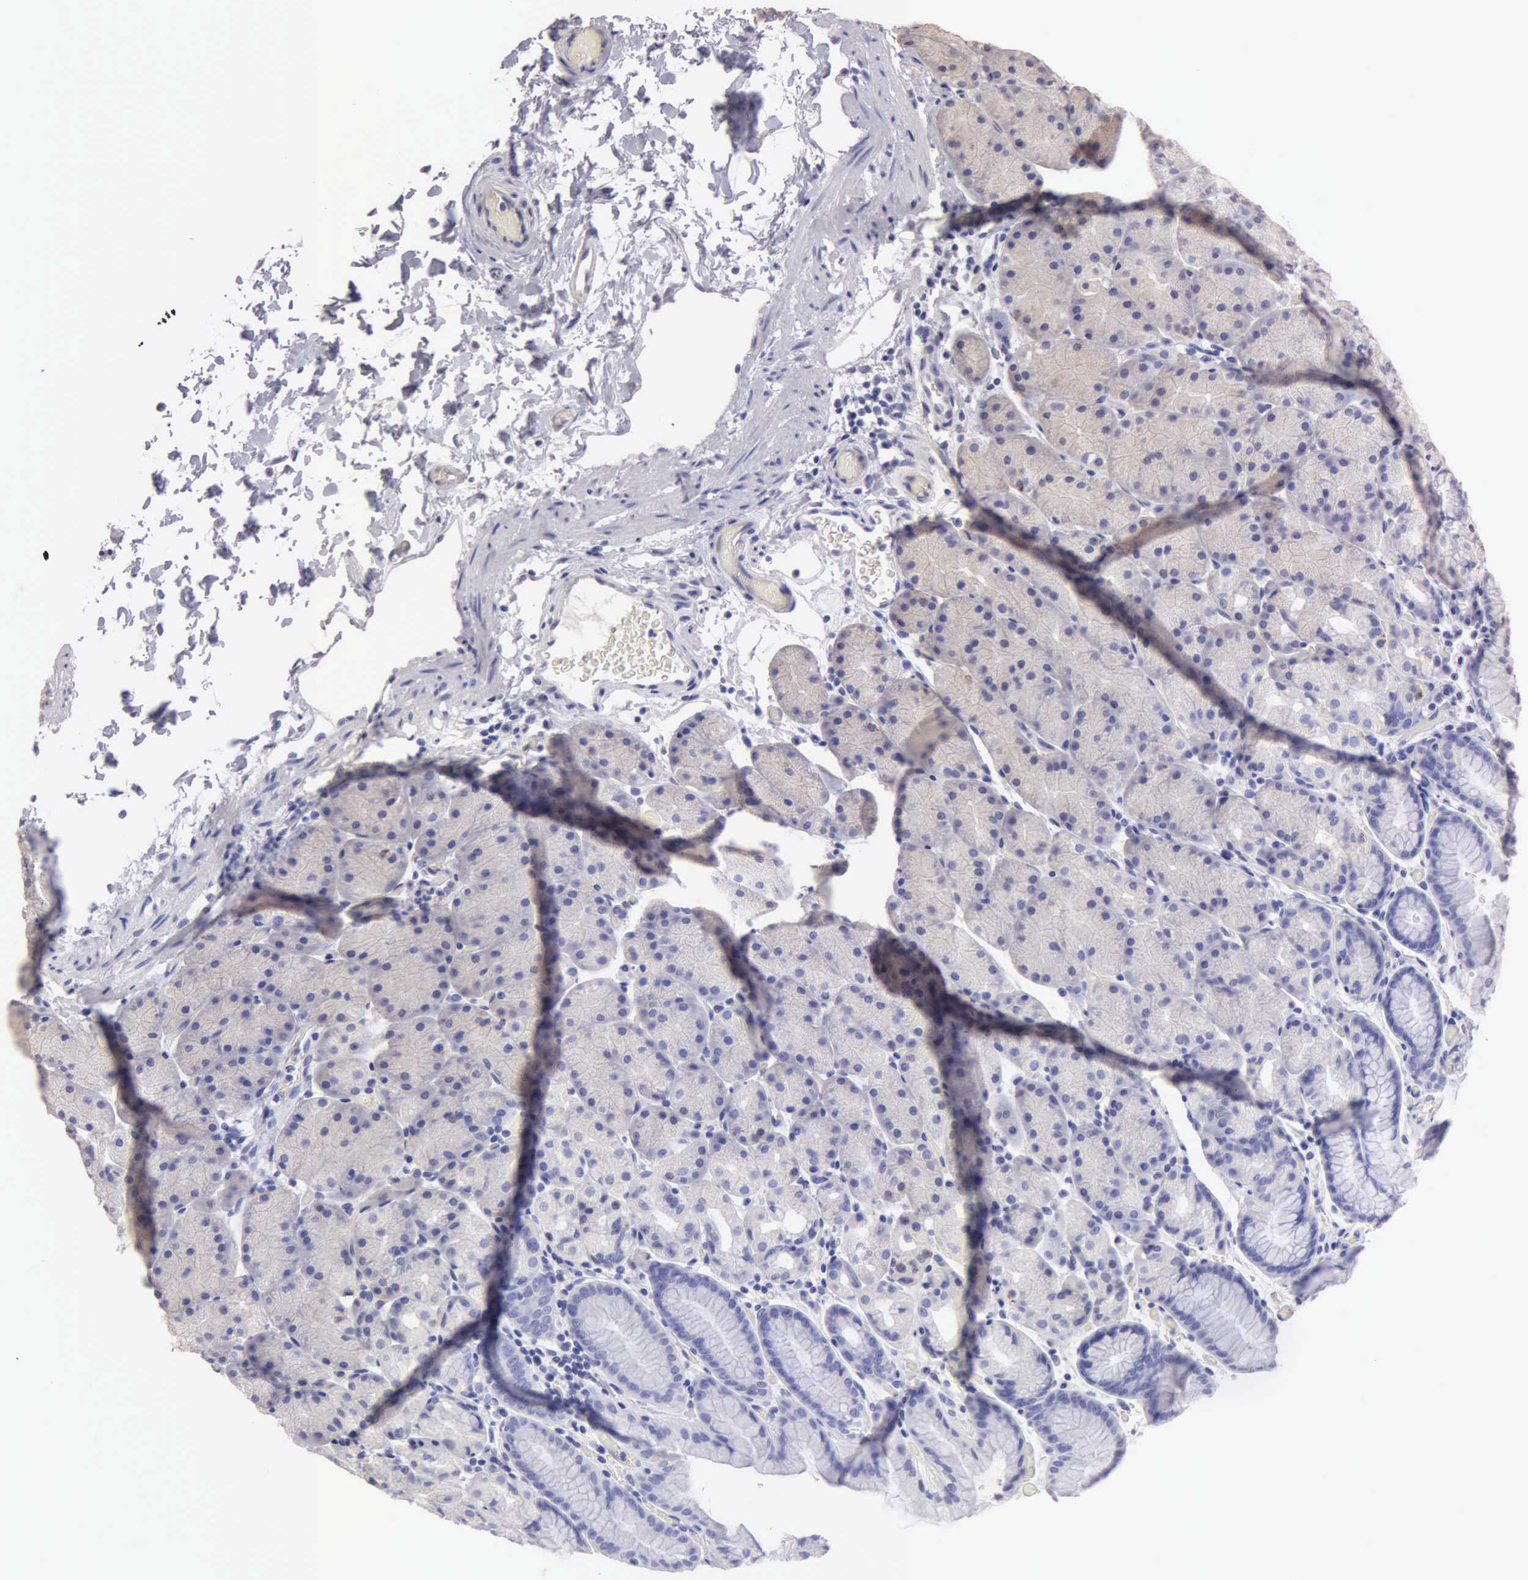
{"staining": {"intensity": "negative", "quantity": "none", "location": "none"}, "tissue": "stomach", "cell_type": "Glandular cells", "image_type": "normal", "snomed": [{"axis": "morphology", "description": "Normal tissue, NOS"}, {"axis": "topography", "description": "Stomach, upper"}], "caption": "The photomicrograph exhibits no staining of glandular cells in unremarkable stomach. (Stains: DAB (3,3'-diaminobenzidine) immunohistochemistry with hematoxylin counter stain, Microscopy: brightfield microscopy at high magnification).", "gene": "APP", "patient": {"sex": "male", "age": 47}}